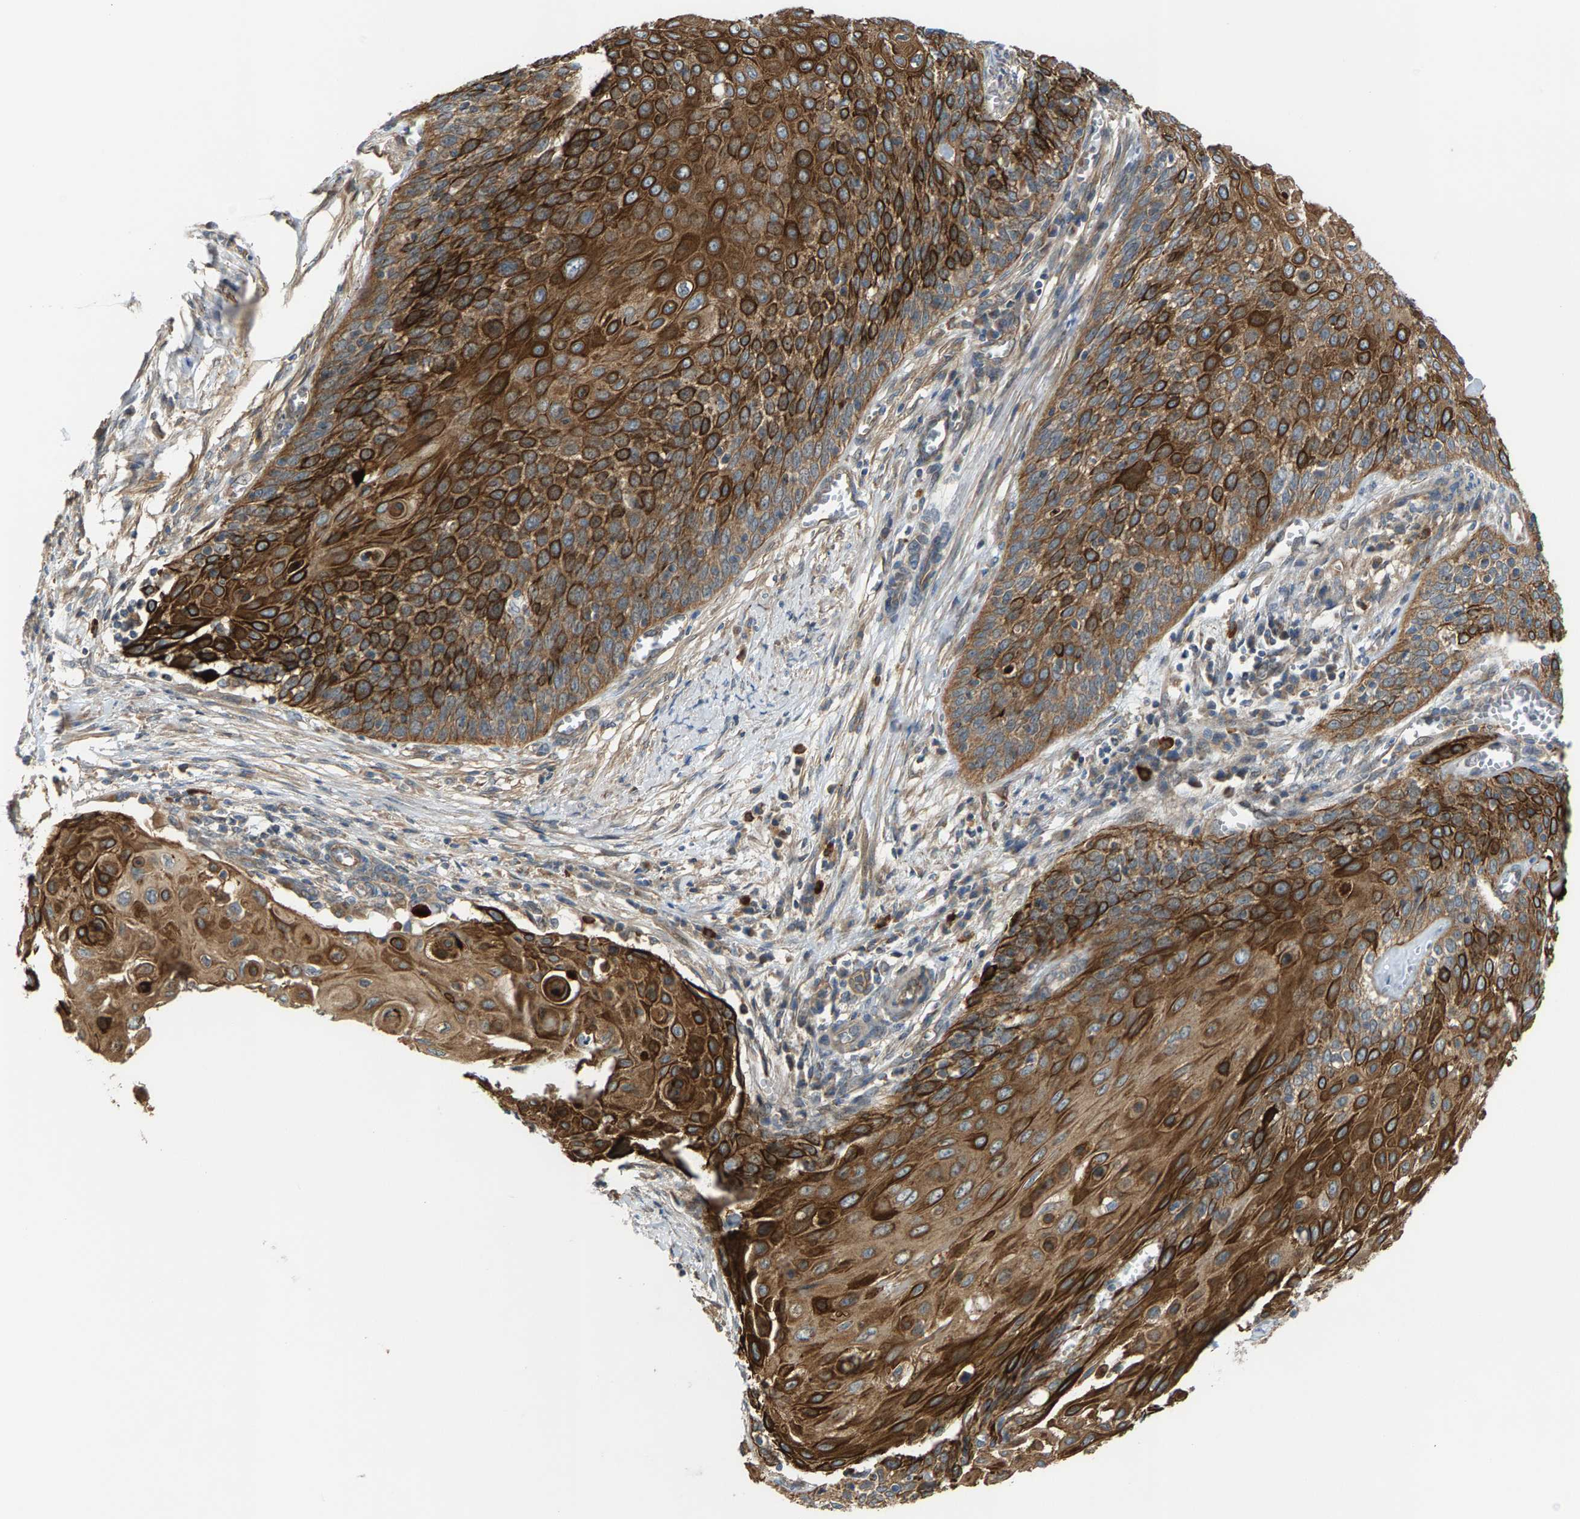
{"staining": {"intensity": "strong", "quantity": ">75%", "location": "cytoplasmic/membranous"}, "tissue": "cervical cancer", "cell_type": "Tumor cells", "image_type": "cancer", "snomed": [{"axis": "morphology", "description": "Squamous cell carcinoma, NOS"}, {"axis": "topography", "description": "Cervix"}], "caption": "Cervical cancer (squamous cell carcinoma) tissue reveals strong cytoplasmic/membranous positivity in about >75% of tumor cells, visualized by immunohistochemistry.", "gene": "PDCL", "patient": {"sex": "female", "age": 39}}